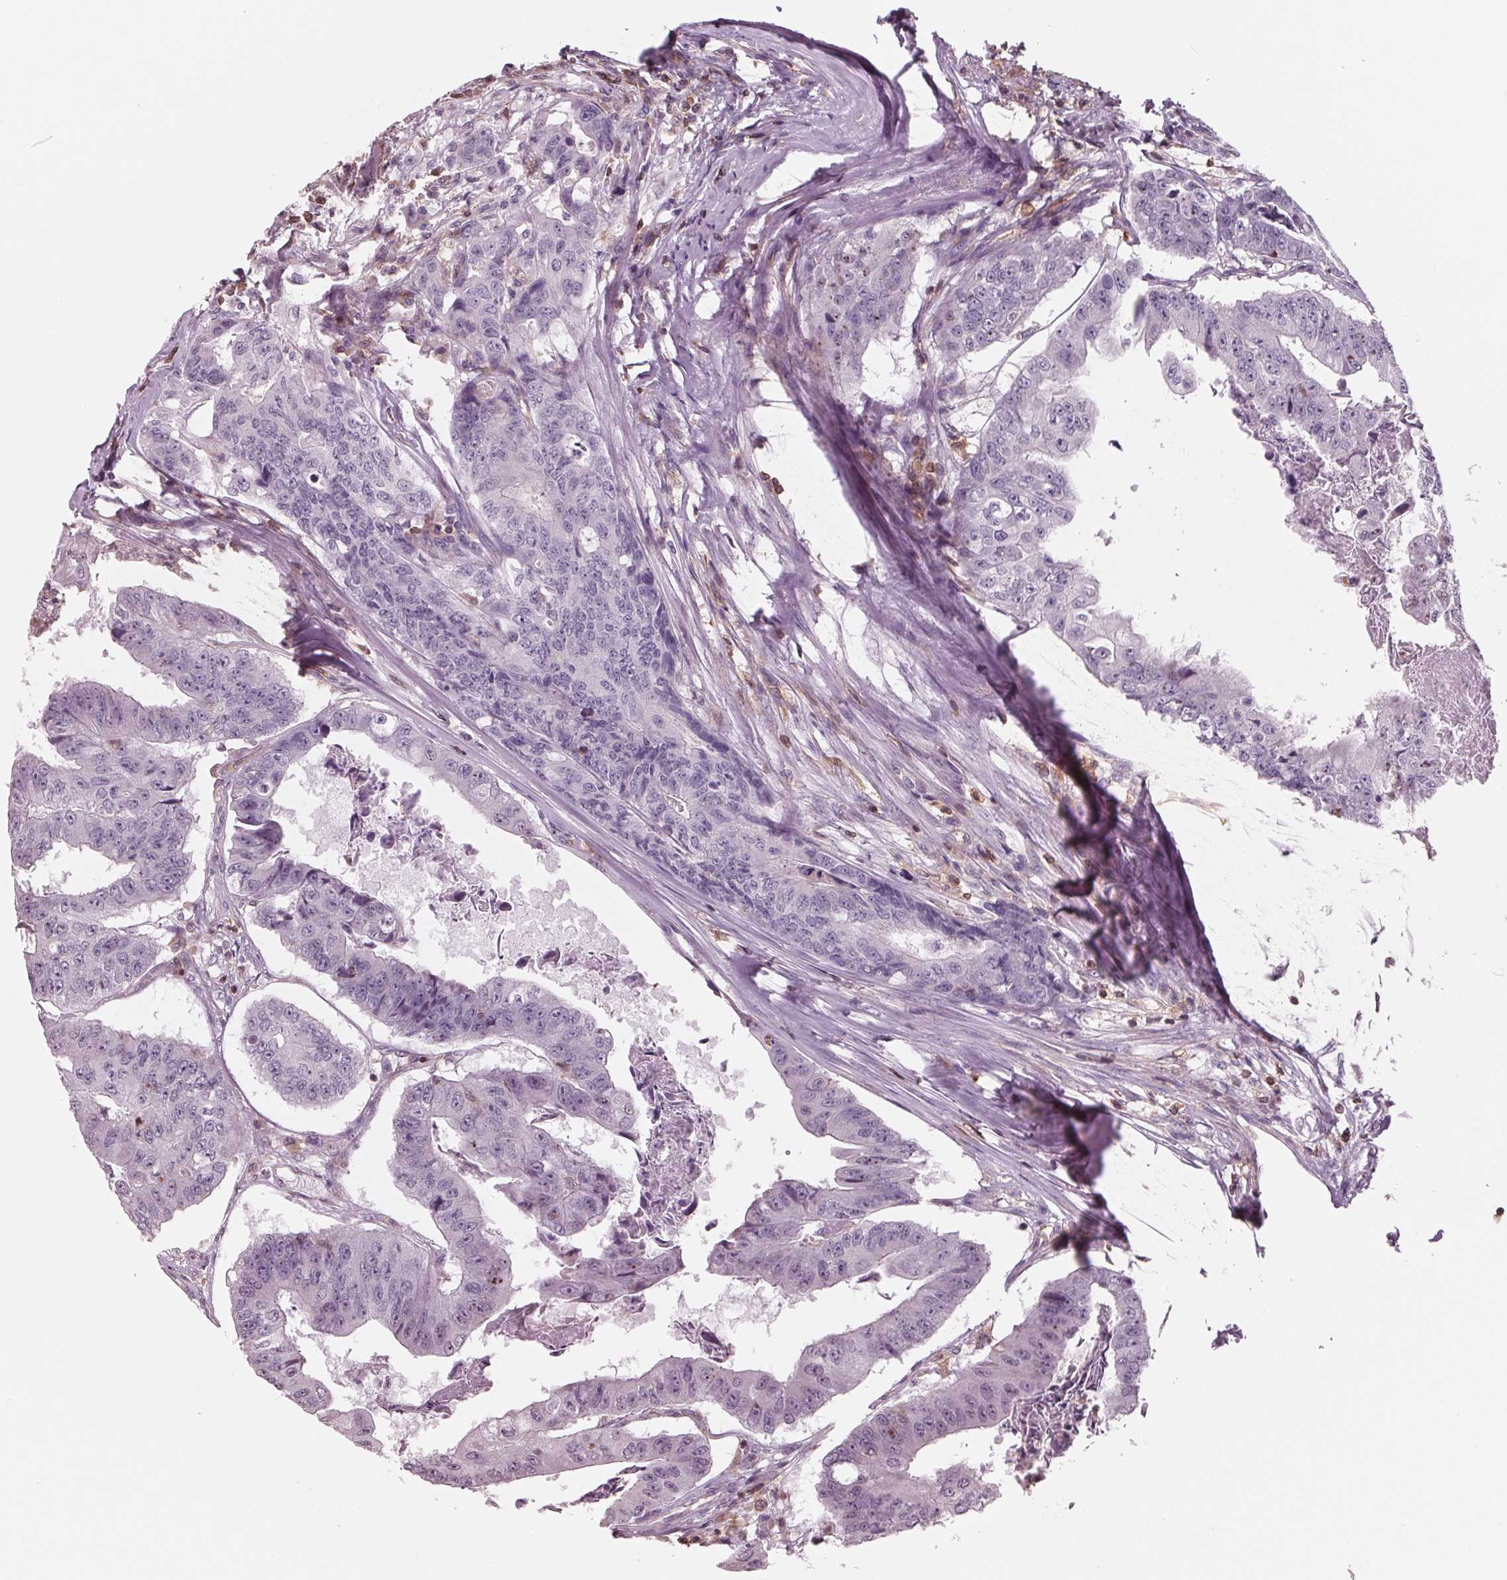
{"staining": {"intensity": "negative", "quantity": "none", "location": "none"}, "tissue": "colorectal cancer", "cell_type": "Tumor cells", "image_type": "cancer", "snomed": [{"axis": "morphology", "description": "Adenocarcinoma, NOS"}, {"axis": "topography", "description": "Colon"}], "caption": "Immunohistochemistry image of human colorectal cancer (adenocarcinoma) stained for a protein (brown), which exhibits no expression in tumor cells.", "gene": "ARHGAP25", "patient": {"sex": "female", "age": 67}}